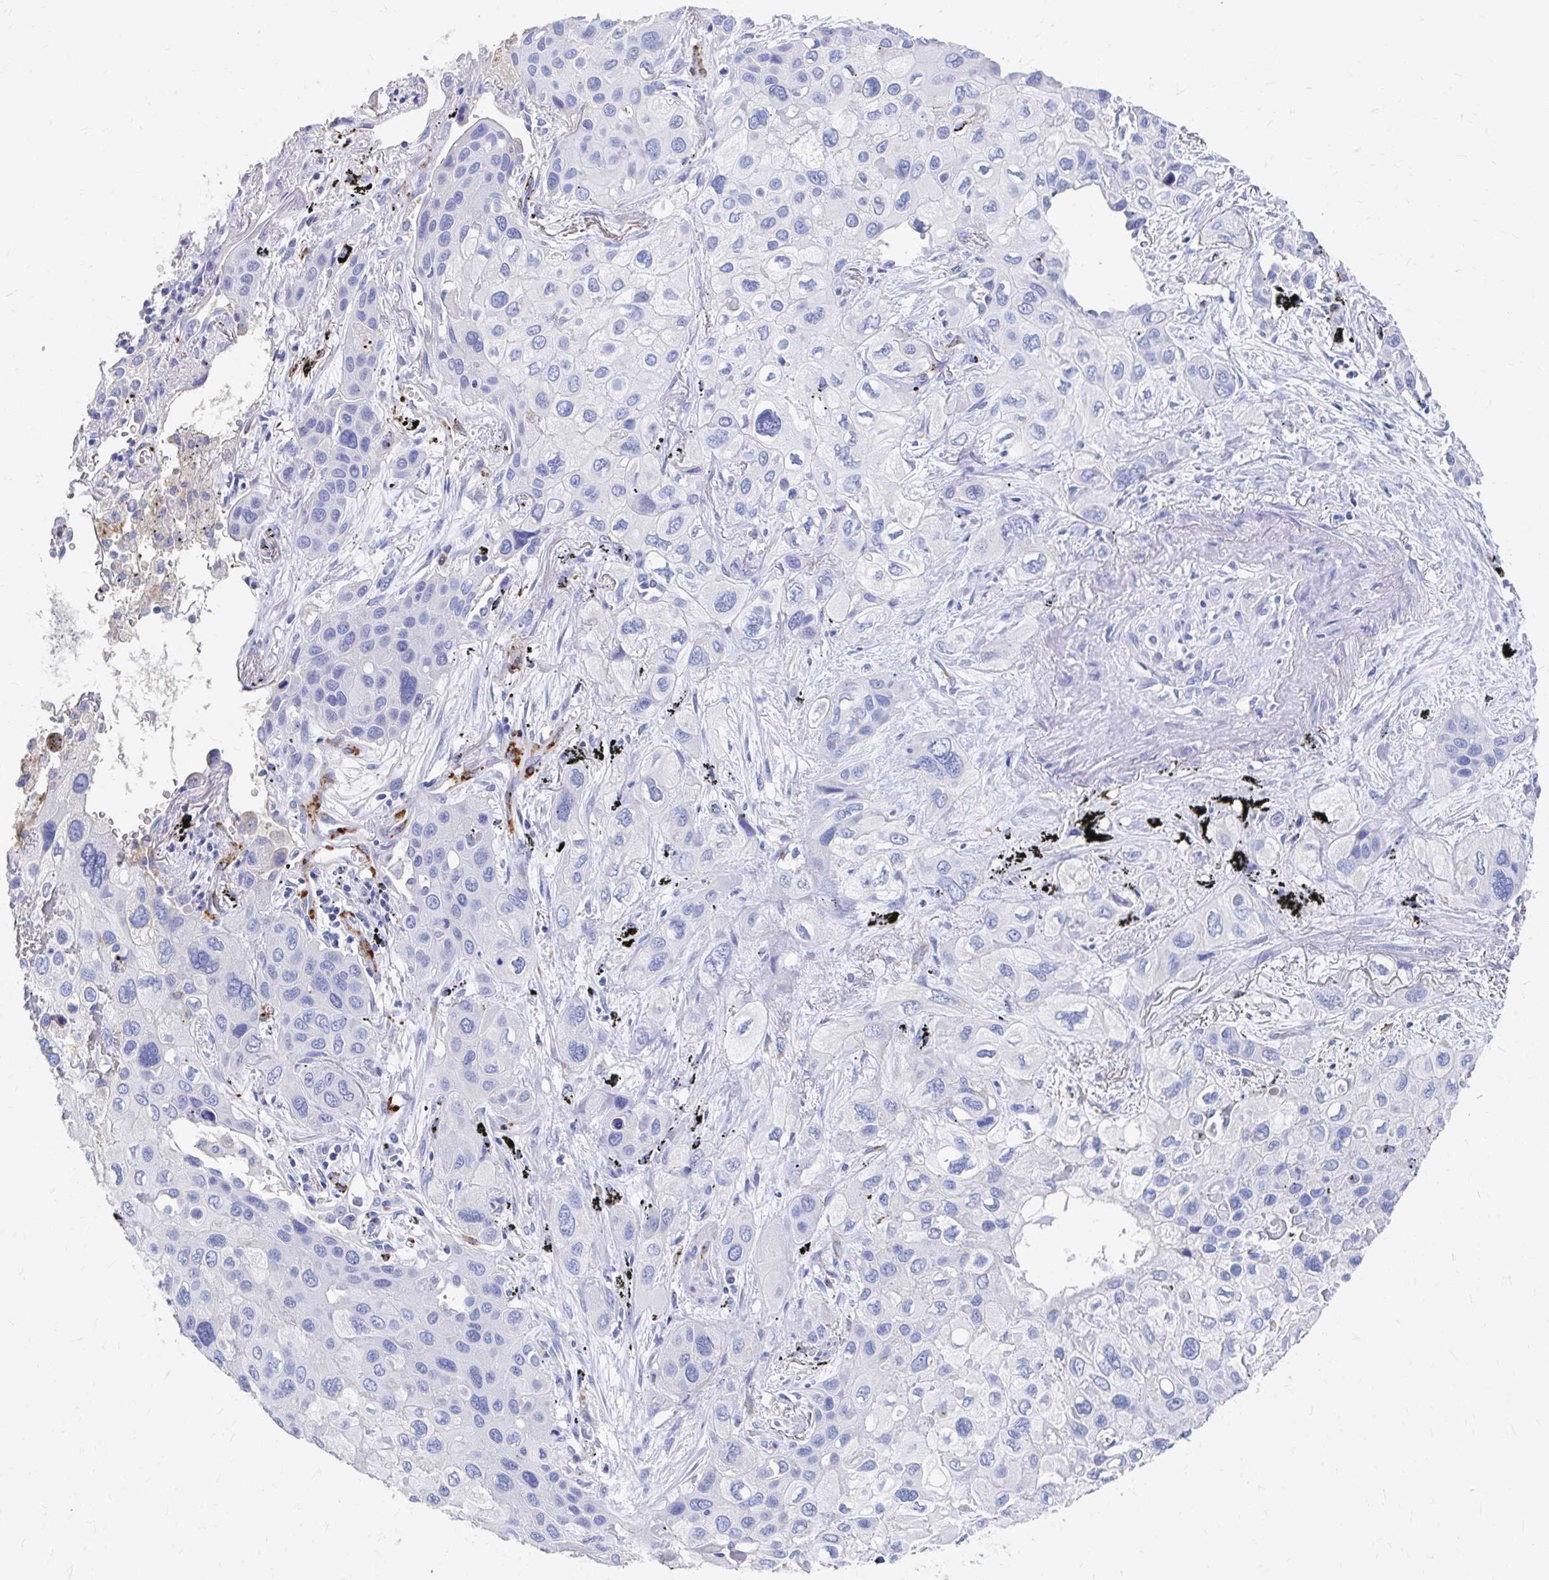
{"staining": {"intensity": "negative", "quantity": "none", "location": "none"}, "tissue": "lung cancer", "cell_type": "Tumor cells", "image_type": "cancer", "snomed": [{"axis": "morphology", "description": "Squamous cell carcinoma, NOS"}, {"axis": "morphology", "description": "Squamous cell carcinoma, metastatic, NOS"}, {"axis": "topography", "description": "Lung"}], "caption": "A histopathology image of human lung squamous cell carcinoma is negative for staining in tumor cells. The staining was performed using DAB (3,3'-diaminobenzidine) to visualize the protein expression in brown, while the nuclei were stained in blue with hematoxylin (Magnification: 20x).", "gene": "LAMC3", "patient": {"sex": "male", "age": 59}}